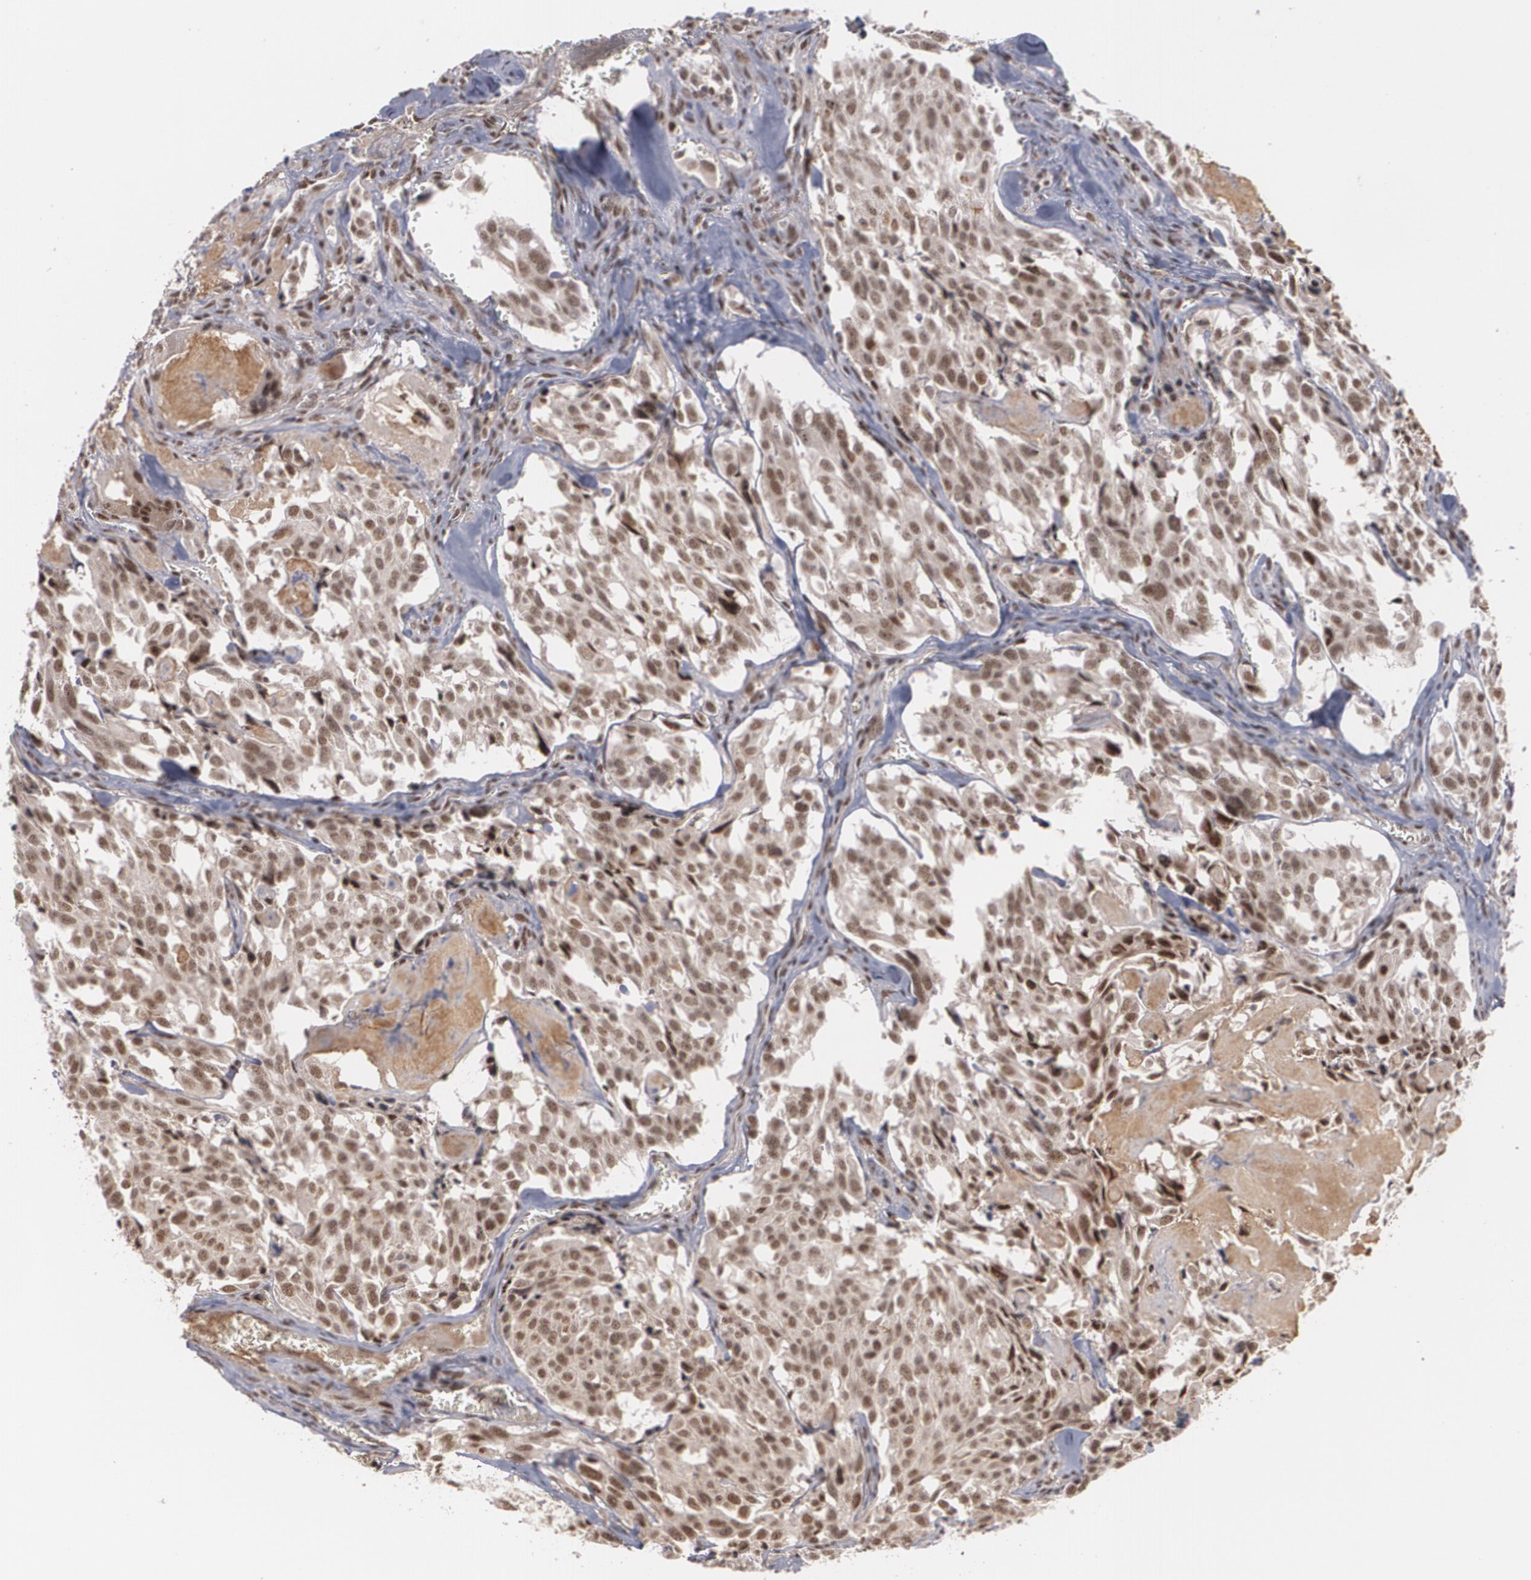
{"staining": {"intensity": "moderate", "quantity": ">75%", "location": "nuclear"}, "tissue": "thyroid cancer", "cell_type": "Tumor cells", "image_type": "cancer", "snomed": [{"axis": "morphology", "description": "Carcinoma, NOS"}, {"axis": "morphology", "description": "Carcinoid, malignant, NOS"}, {"axis": "topography", "description": "Thyroid gland"}], "caption": "A medium amount of moderate nuclear positivity is appreciated in about >75% of tumor cells in thyroid cancer (malignant carcinoid) tissue.", "gene": "ZNF234", "patient": {"sex": "male", "age": 33}}